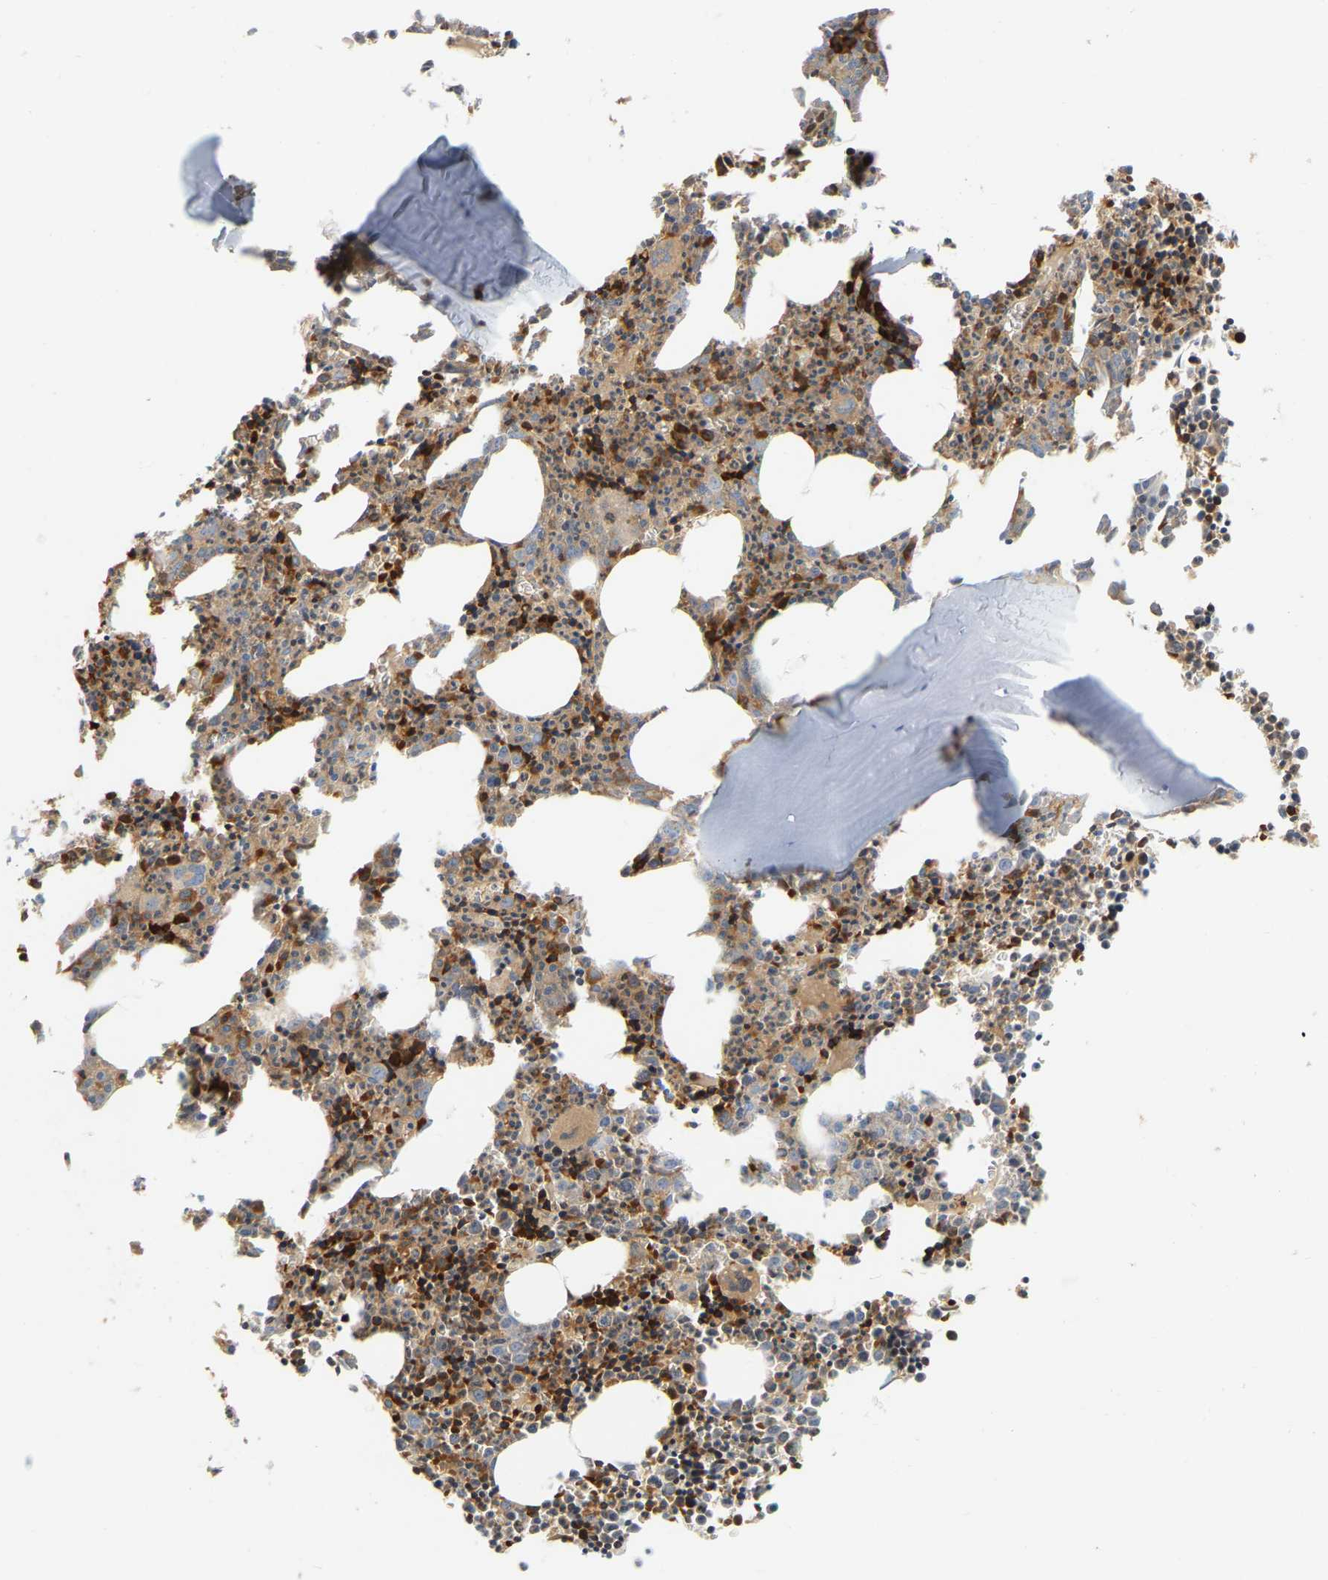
{"staining": {"intensity": "strong", "quantity": "25%-75%", "location": "cytoplasmic/membranous"}, "tissue": "bone marrow", "cell_type": "Hematopoietic cells", "image_type": "normal", "snomed": [{"axis": "morphology", "description": "Normal tissue, NOS"}, {"axis": "morphology", "description": "Inflammation, NOS"}, {"axis": "topography", "description": "Bone marrow"}], "caption": "An IHC micrograph of normal tissue is shown. Protein staining in brown highlights strong cytoplasmic/membranous positivity in bone marrow within hematopoietic cells. The staining was performed using DAB to visualize the protein expression in brown, while the nuclei were stained in blue with hematoxylin (Magnification: 20x).", "gene": "AKAP13", "patient": {"sex": "male", "age": 31}}